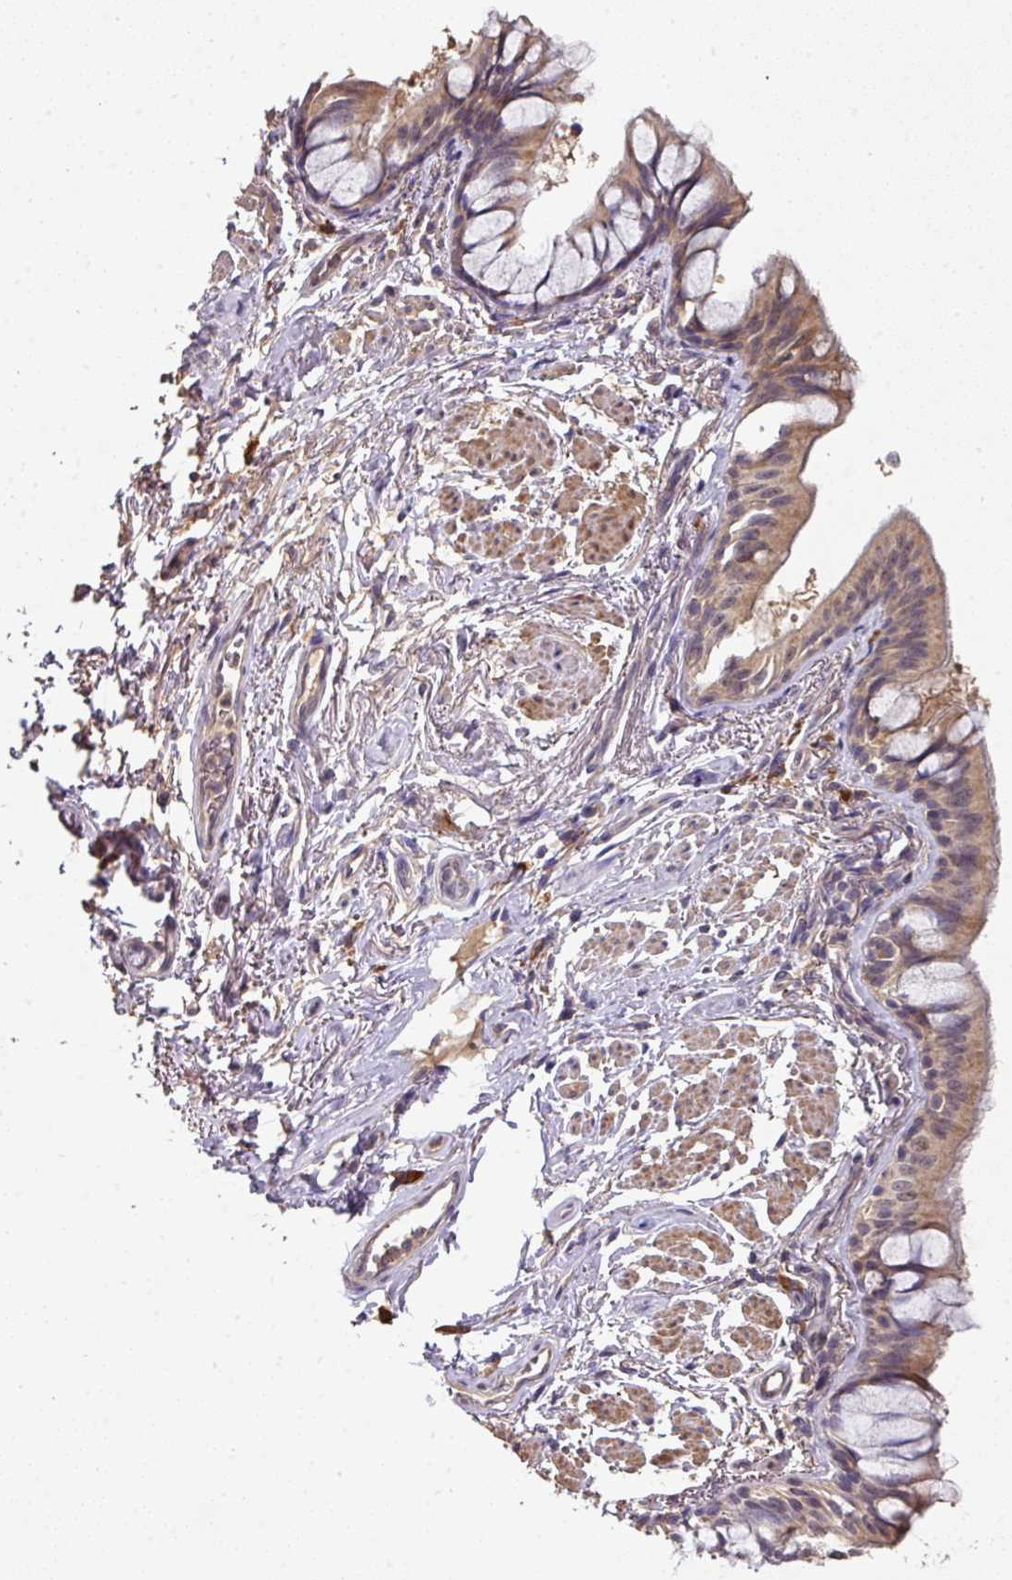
{"staining": {"intensity": "moderate", "quantity": ">75%", "location": "cytoplasmic/membranous"}, "tissue": "bronchus", "cell_type": "Respiratory epithelial cells", "image_type": "normal", "snomed": [{"axis": "morphology", "description": "Normal tissue, NOS"}, {"axis": "topography", "description": "Bronchus"}], "caption": "A medium amount of moderate cytoplasmic/membranous expression is appreciated in about >75% of respiratory epithelial cells in benign bronchus.", "gene": "ACVR2B", "patient": {"sex": "male", "age": 70}}